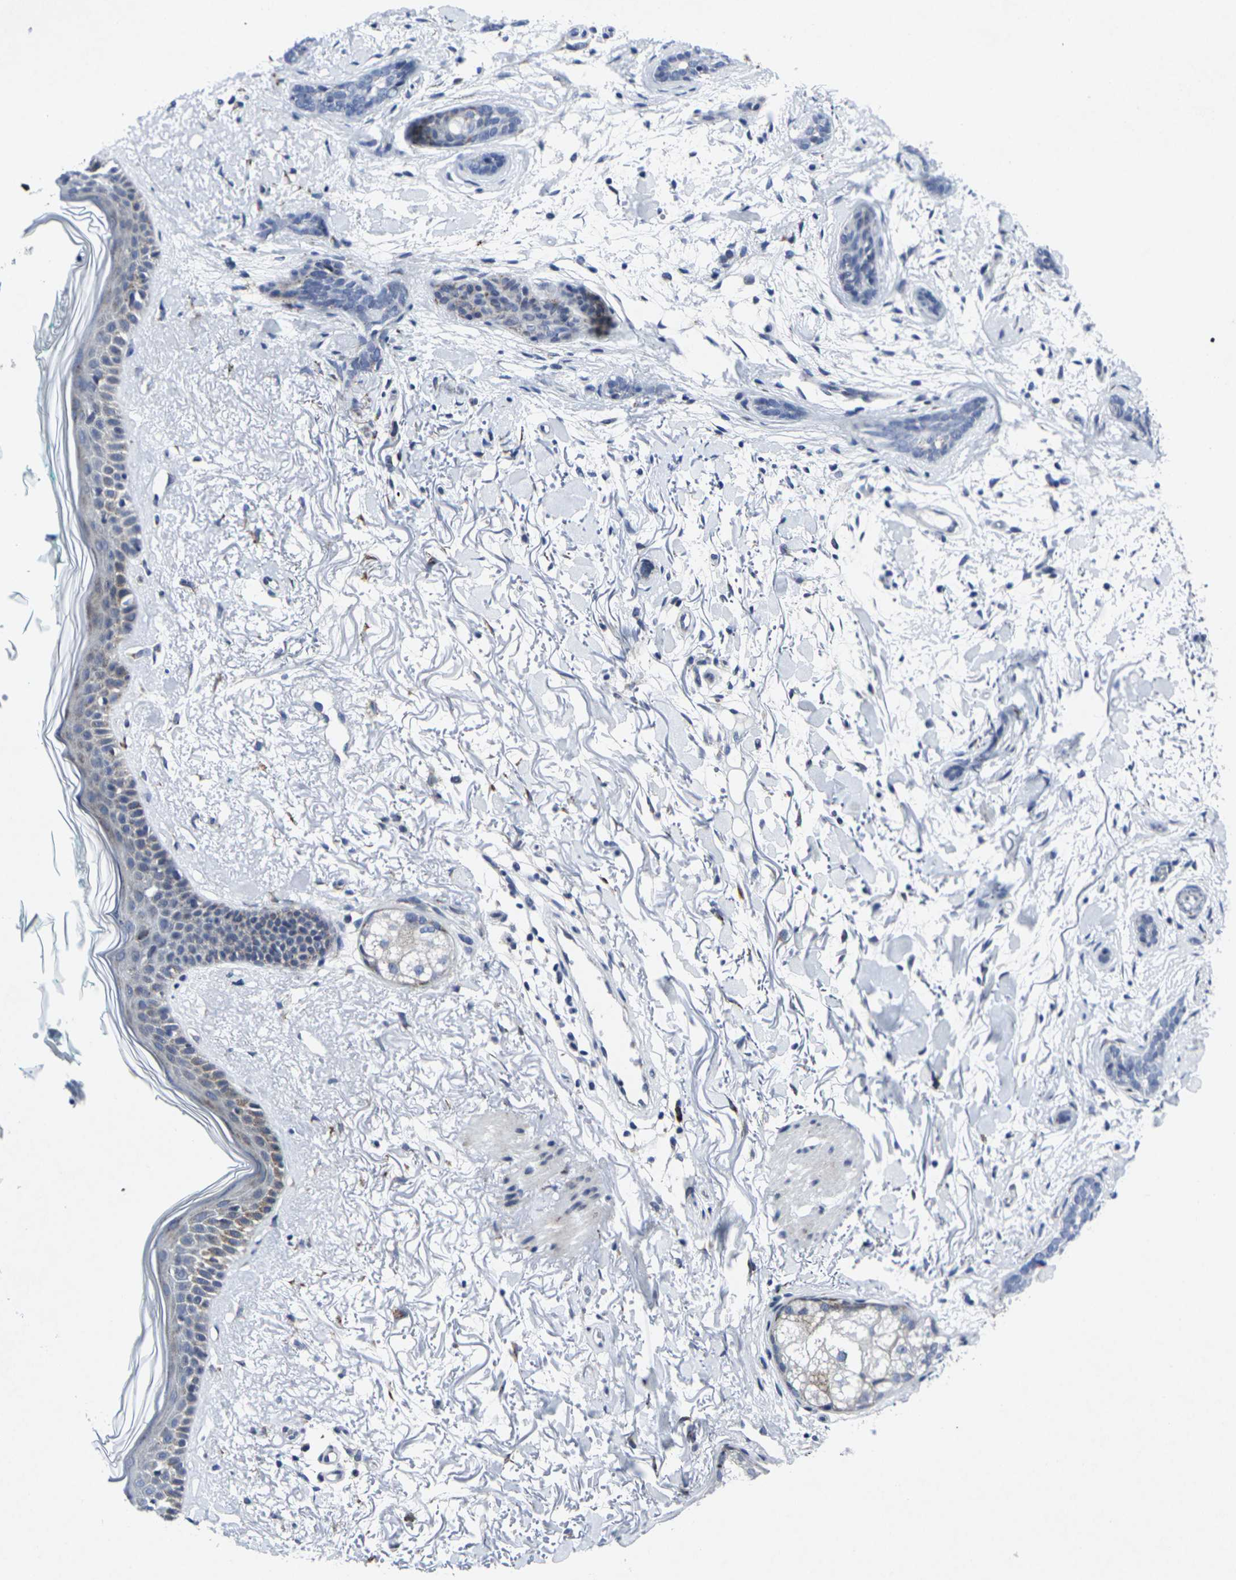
{"staining": {"intensity": "negative", "quantity": "none", "location": "none"}, "tissue": "skin cancer", "cell_type": "Tumor cells", "image_type": "cancer", "snomed": [{"axis": "morphology", "description": "Basal cell carcinoma"}, {"axis": "morphology", "description": "Adnexal tumor, benign"}, {"axis": "topography", "description": "Skin"}], "caption": "Skin cancer was stained to show a protein in brown. There is no significant staining in tumor cells.", "gene": "RPN1", "patient": {"sex": "female", "age": 42}}